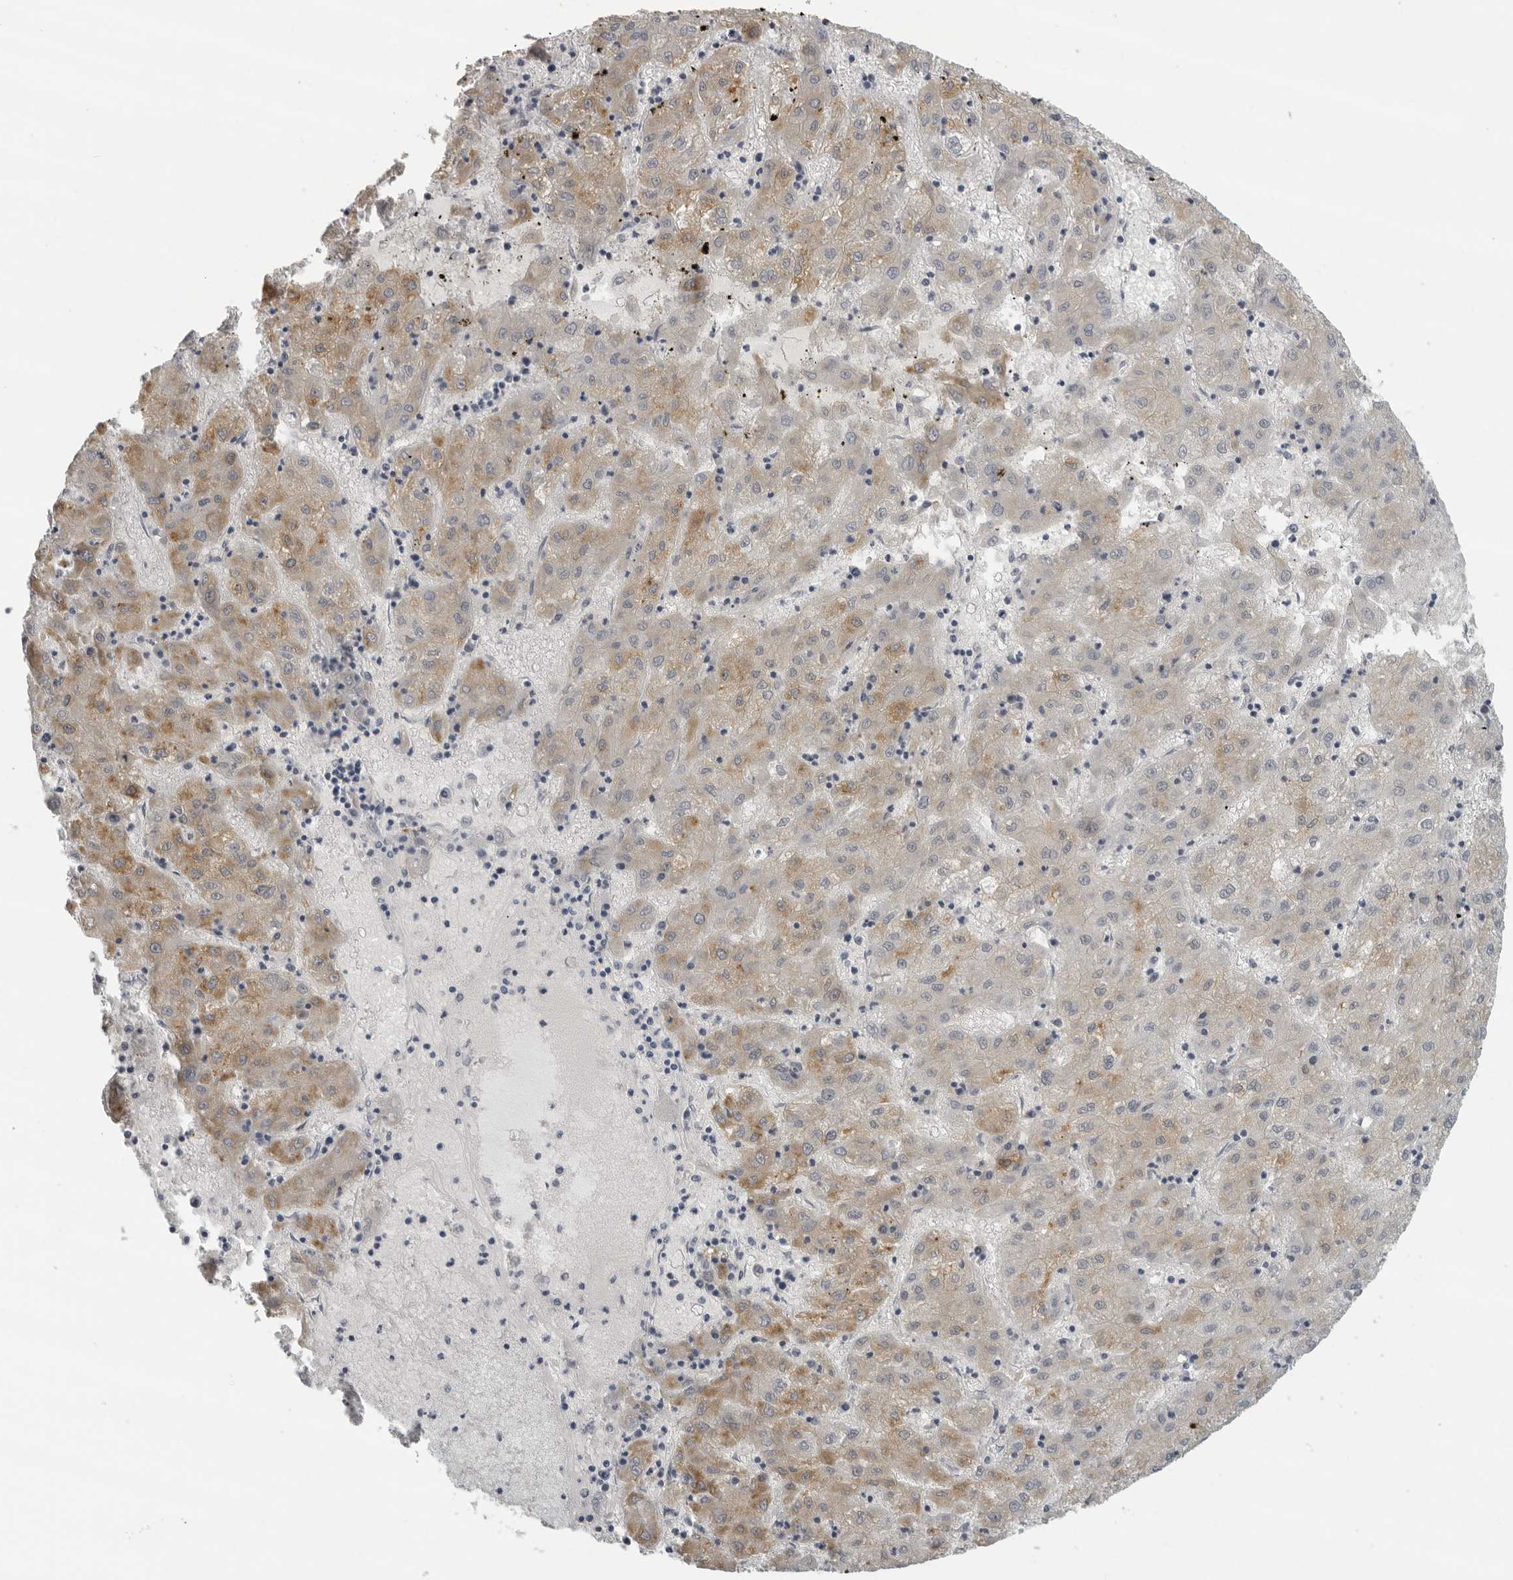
{"staining": {"intensity": "moderate", "quantity": "25%-75%", "location": "cytoplasmic/membranous"}, "tissue": "liver cancer", "cell_type": "Tumor cells", "image_type": "cancer", "snomed": [{"axis": "morphology", "description": "Carcinoma, Hepatocellular, NOS"}, {"axis": "topography", "description": "Liver"}], "caption": "A brown stain highlights moderate cytoplasmic/membranous expression of a protein in human hepatocellular carcinoma (liver) tumor cells. (DAB (3,3'-diaminobenzidine) IHC with brightfield microscopy, high magnification).", "gene": "OPLAH", "patient": {"sex": "male", "age": 72}}